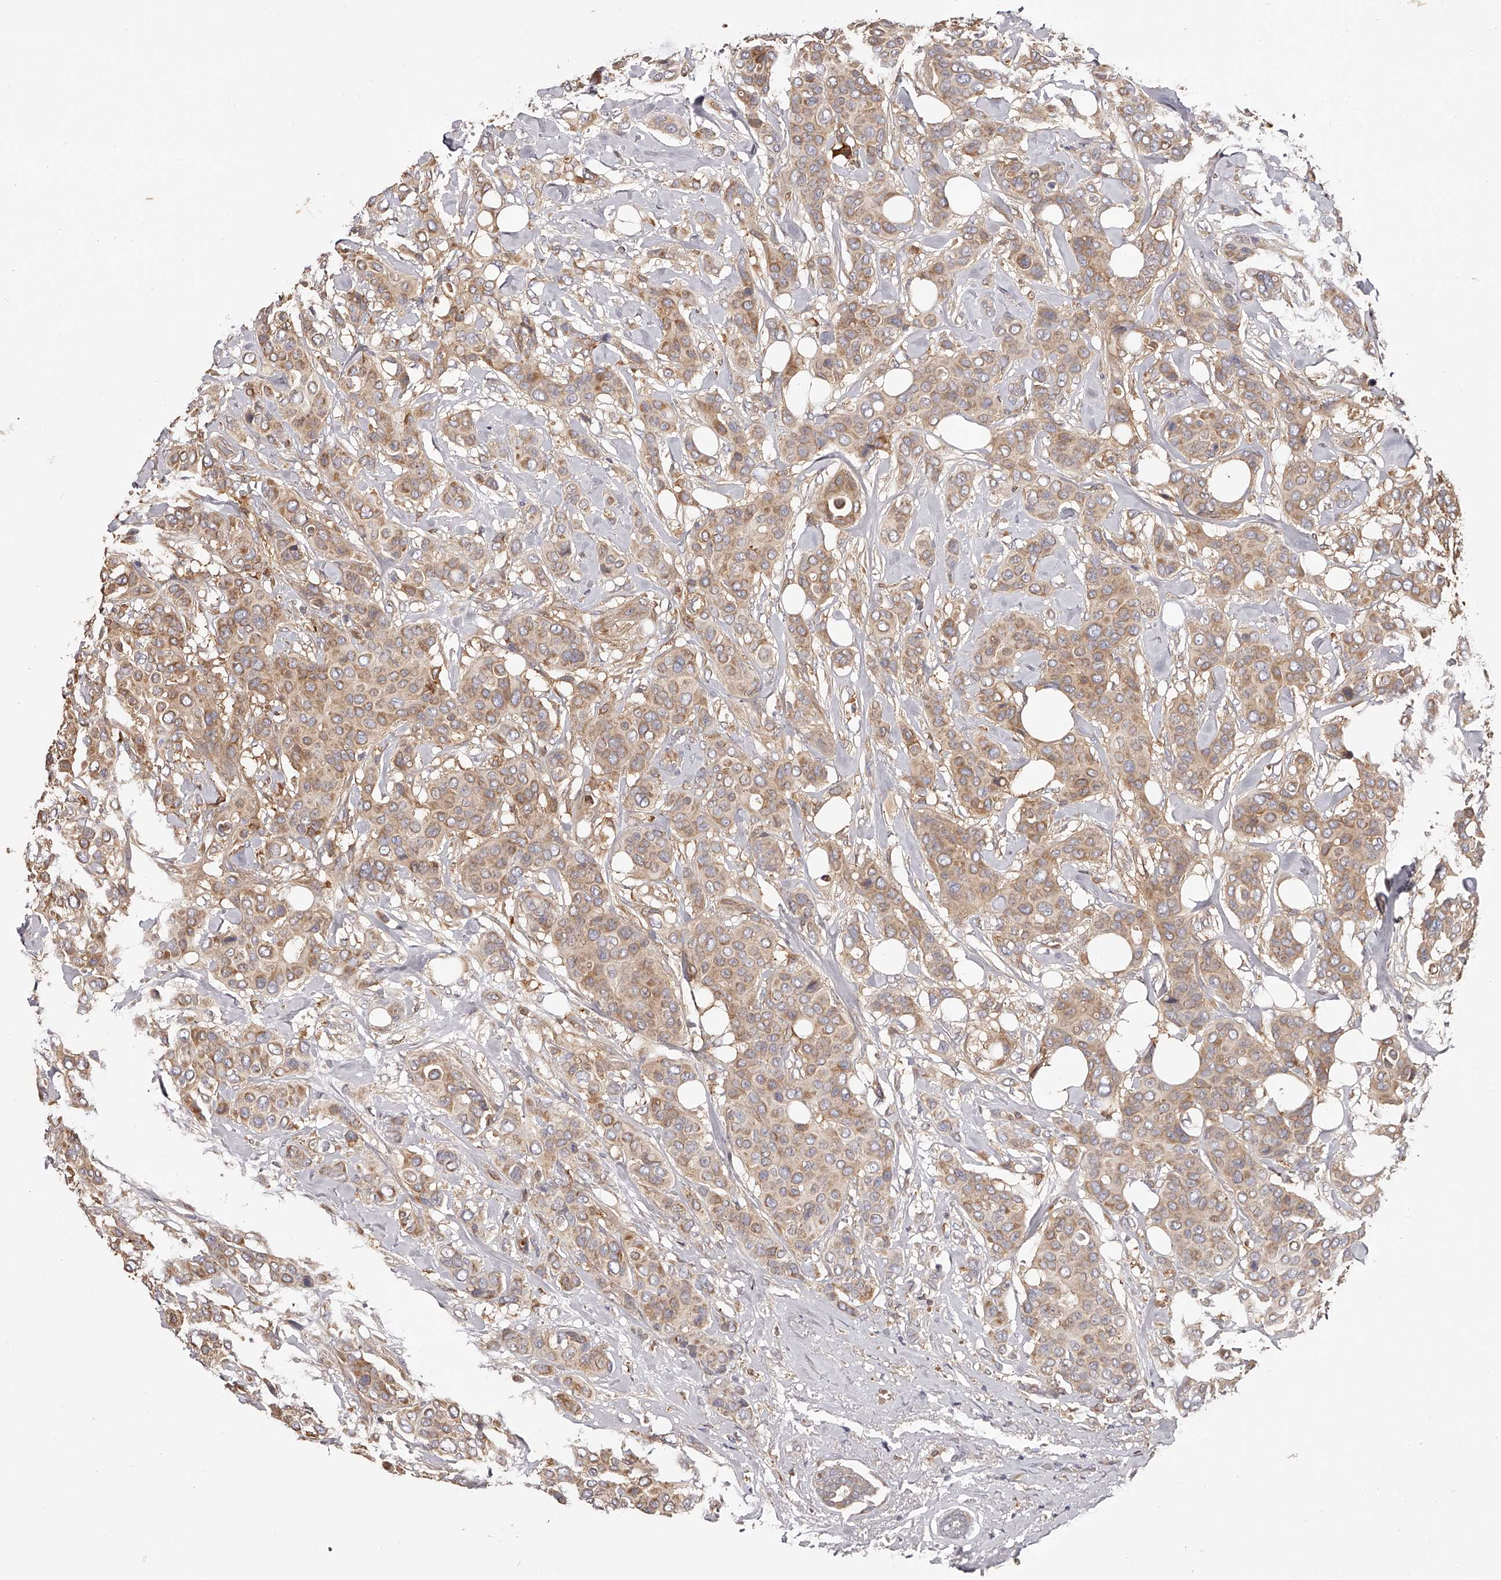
{"staining": {"intensity": "moderate", "quantity": "25%-75%", "location": "cytoplasmic/membranous"}, "tissue": "breast cancer", "cell_type": "Tumor cells", "image_type": "cancer", "snomed": [{"axis": "morphology", "description": "Lobular carcinoma"}, {"axis": "topography", "description": "Breast"}], "caption": "DAB (3,3'-diaminobenzidine) immunohistochemical staining of human lobular carcinoma (breast) shows moderate cytoplasmic/membranous protein positivity in about 25%-75% of tumor cells.", "gene": "LAP3", "patient": {"sex": "female", "age": 51}}